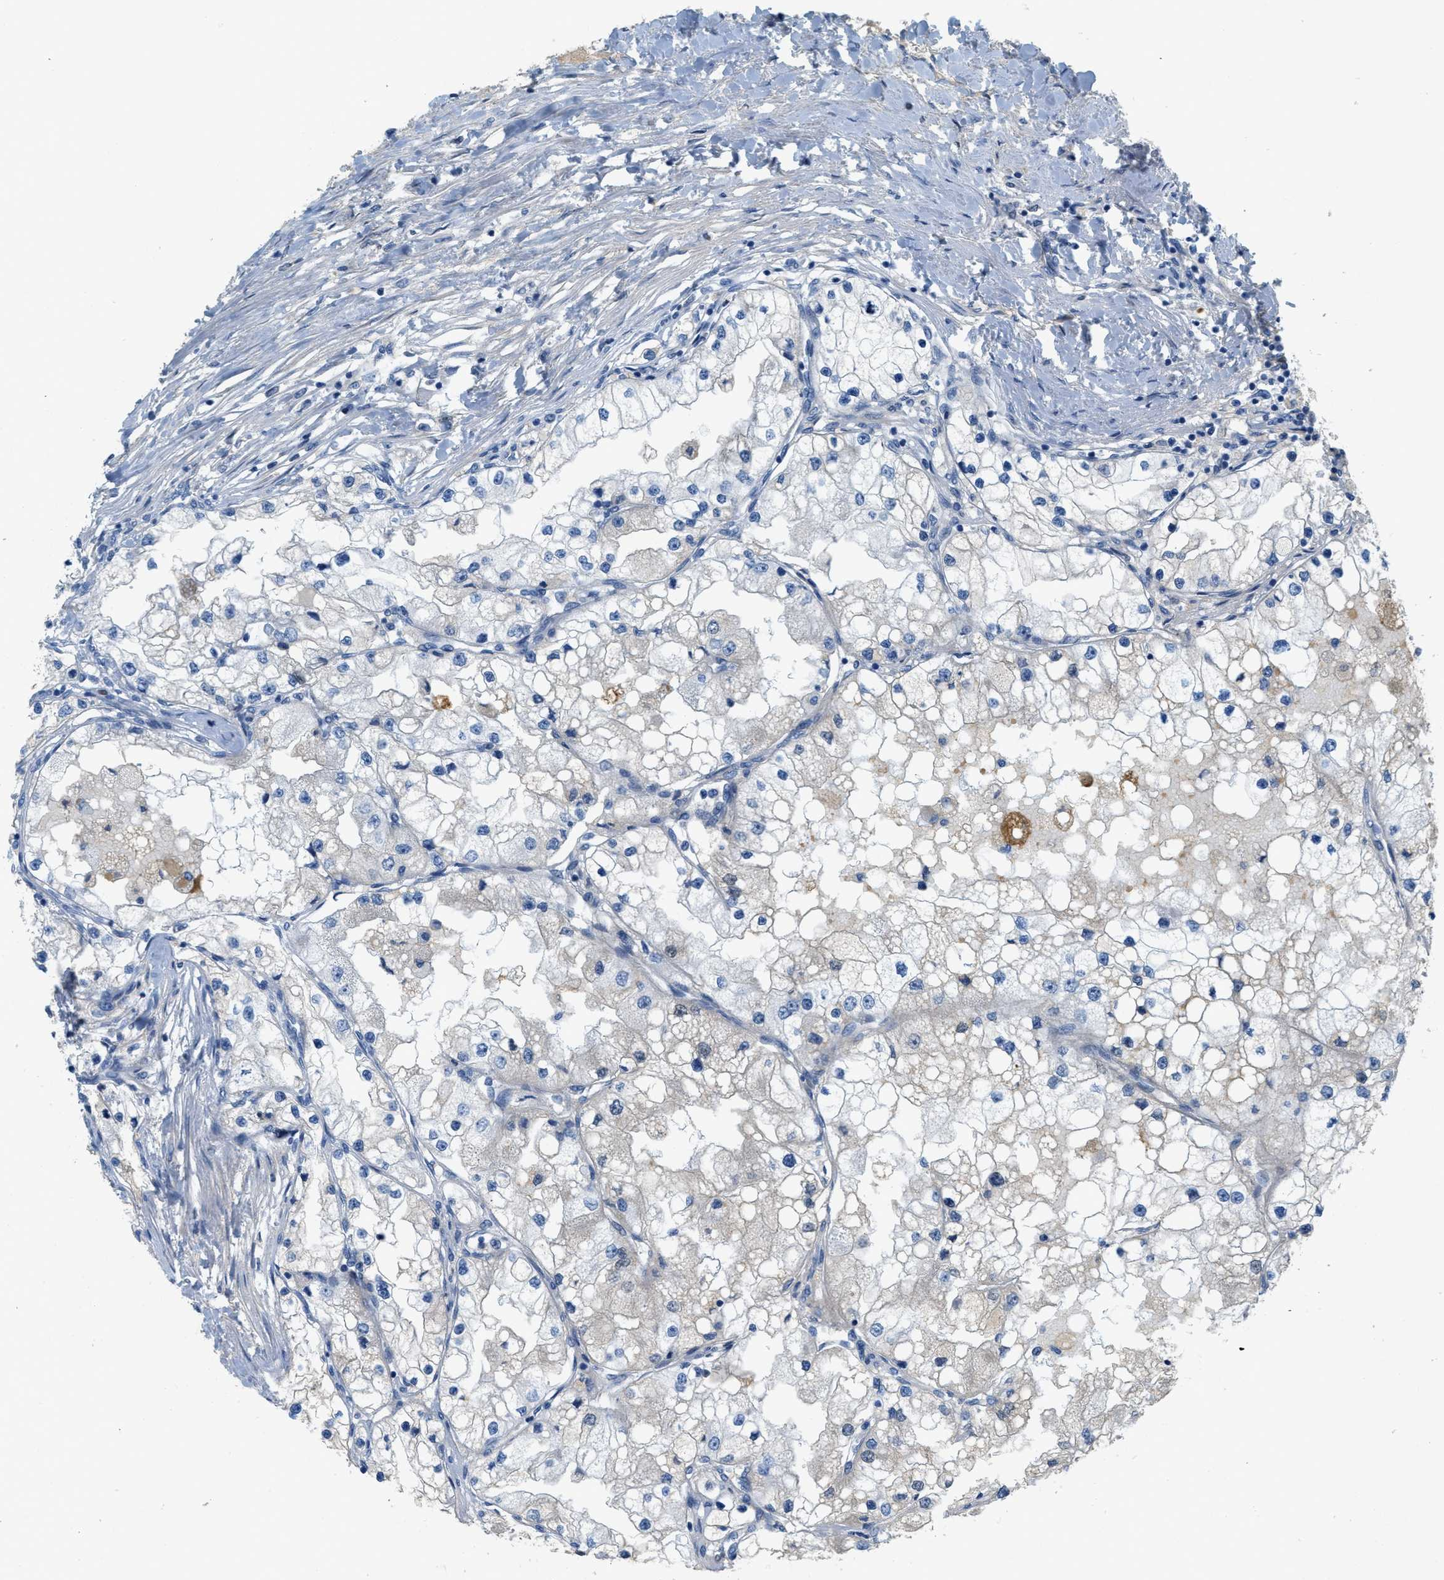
{"staining": {"intensity": "negative", "quantity": "none", "location": "none"}, "tissue": "renal cancer", "cell_type": "Tumor cells", "image_type": "cancer", "snomed": [{"axis": "morphology", "description": "Adenocarcinoma, NOS"}, {"axis": "topography", "description": "Kidney"}], "caption": "Immunohistochemistry image of renal cancer (adenocarcinoma) stained for a protein (brown), which exhibits no staining in tumor cells. (DAB immunohistochemistry, high magnification).", "gene": "CRB3", "patient": {"sex": "male", "age": 68}}